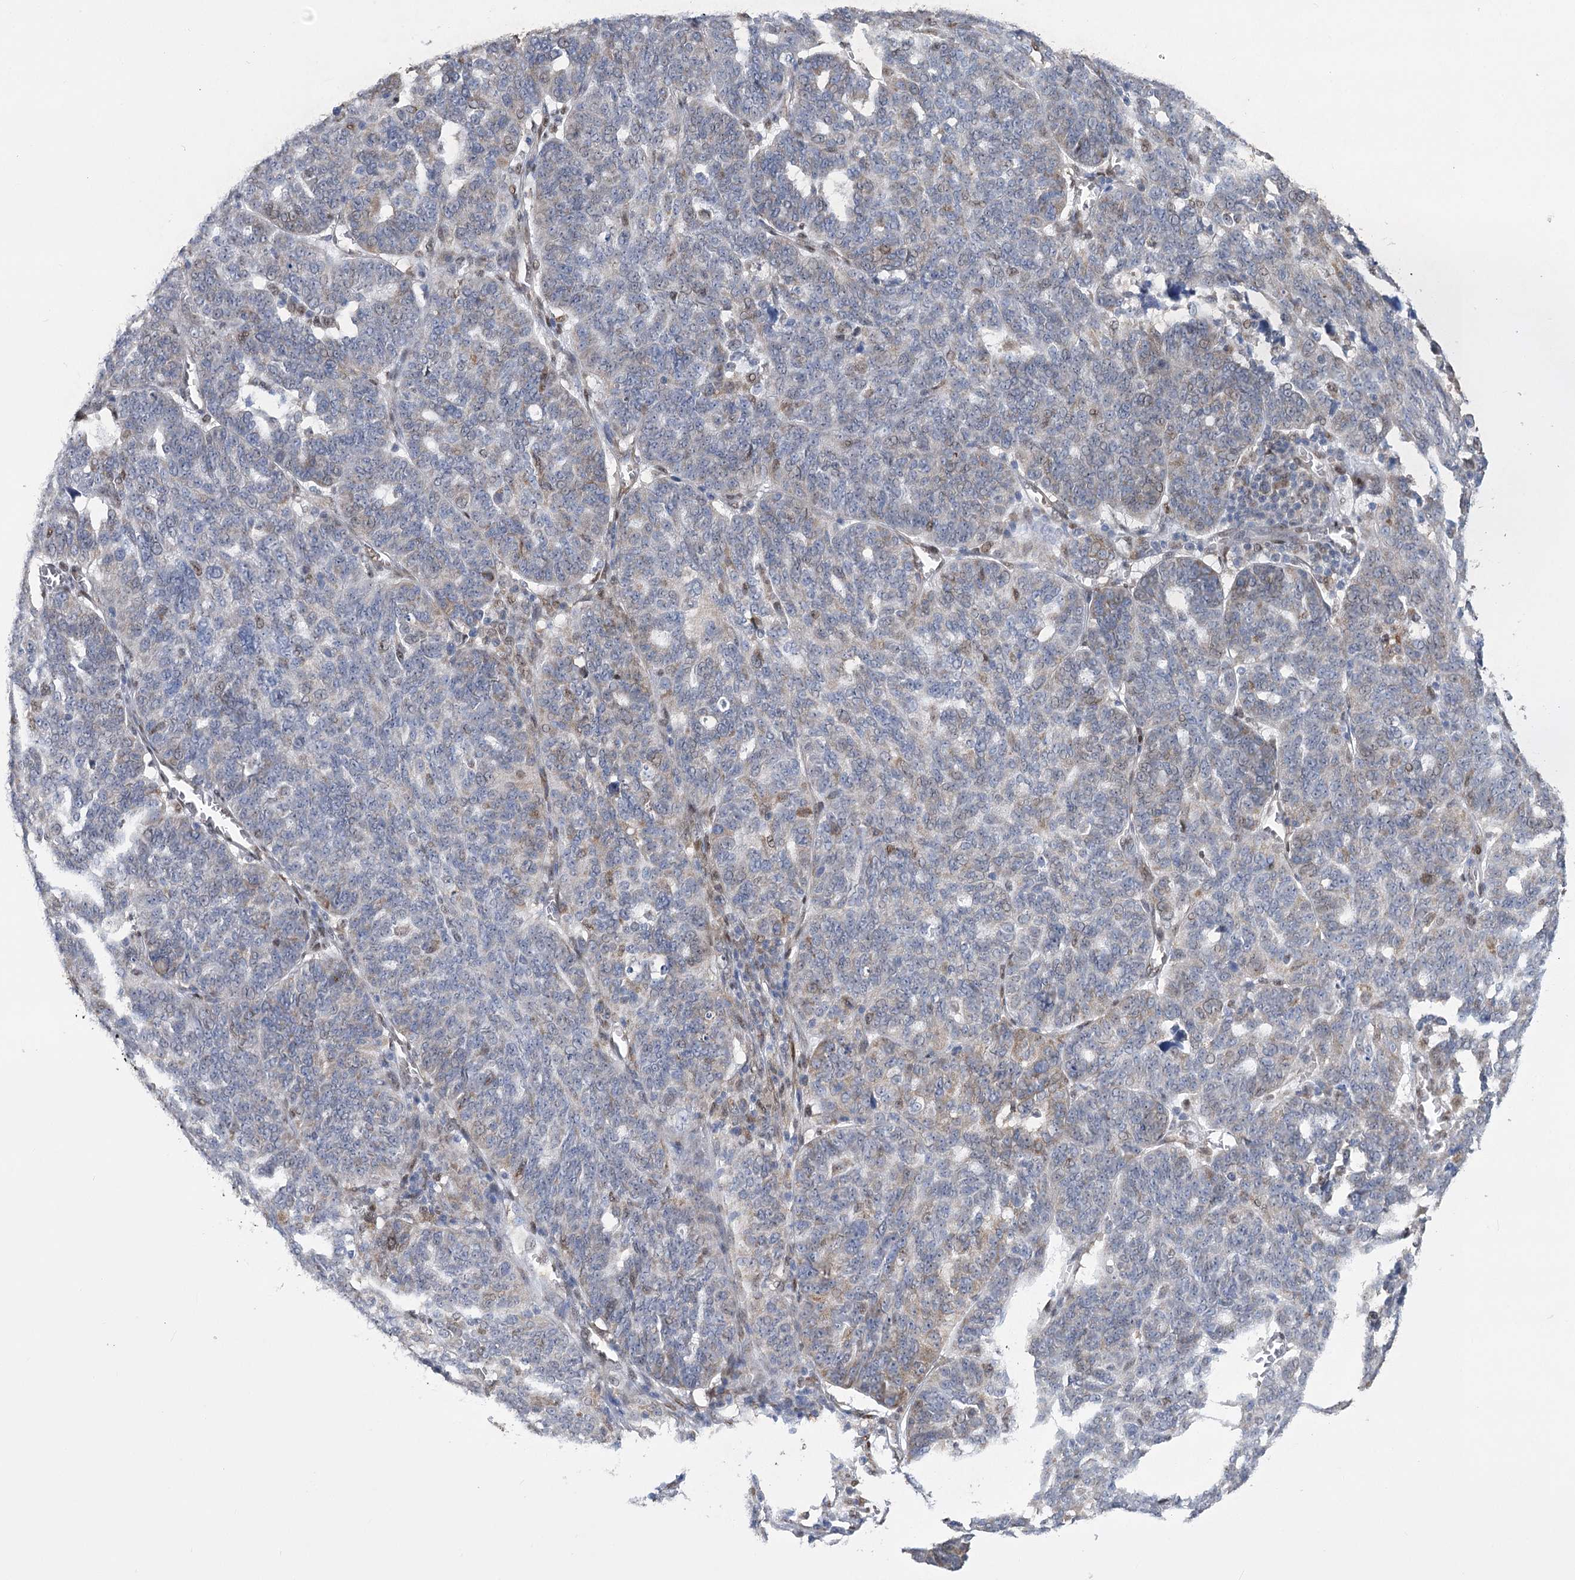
{"staining": {"intensity": "negative", "quantity": "none", "location": "none"}, "tissue": "ovarian cancer", "cell_type": "Tumor cells", "image_type": "cancer", "snomed": [{"axis": "morphology", "description": "Cystadenocarcinoma, serous, NOS"}, {"axis": "topography", "description": "Ovary"}], "caption": "Photomicrograph shows no significant protein expression in tumor cells of ovarian serous cystadenocarcinoma.", "gene": "NFU1", "patient": {"sex": "female", "age": 59}}